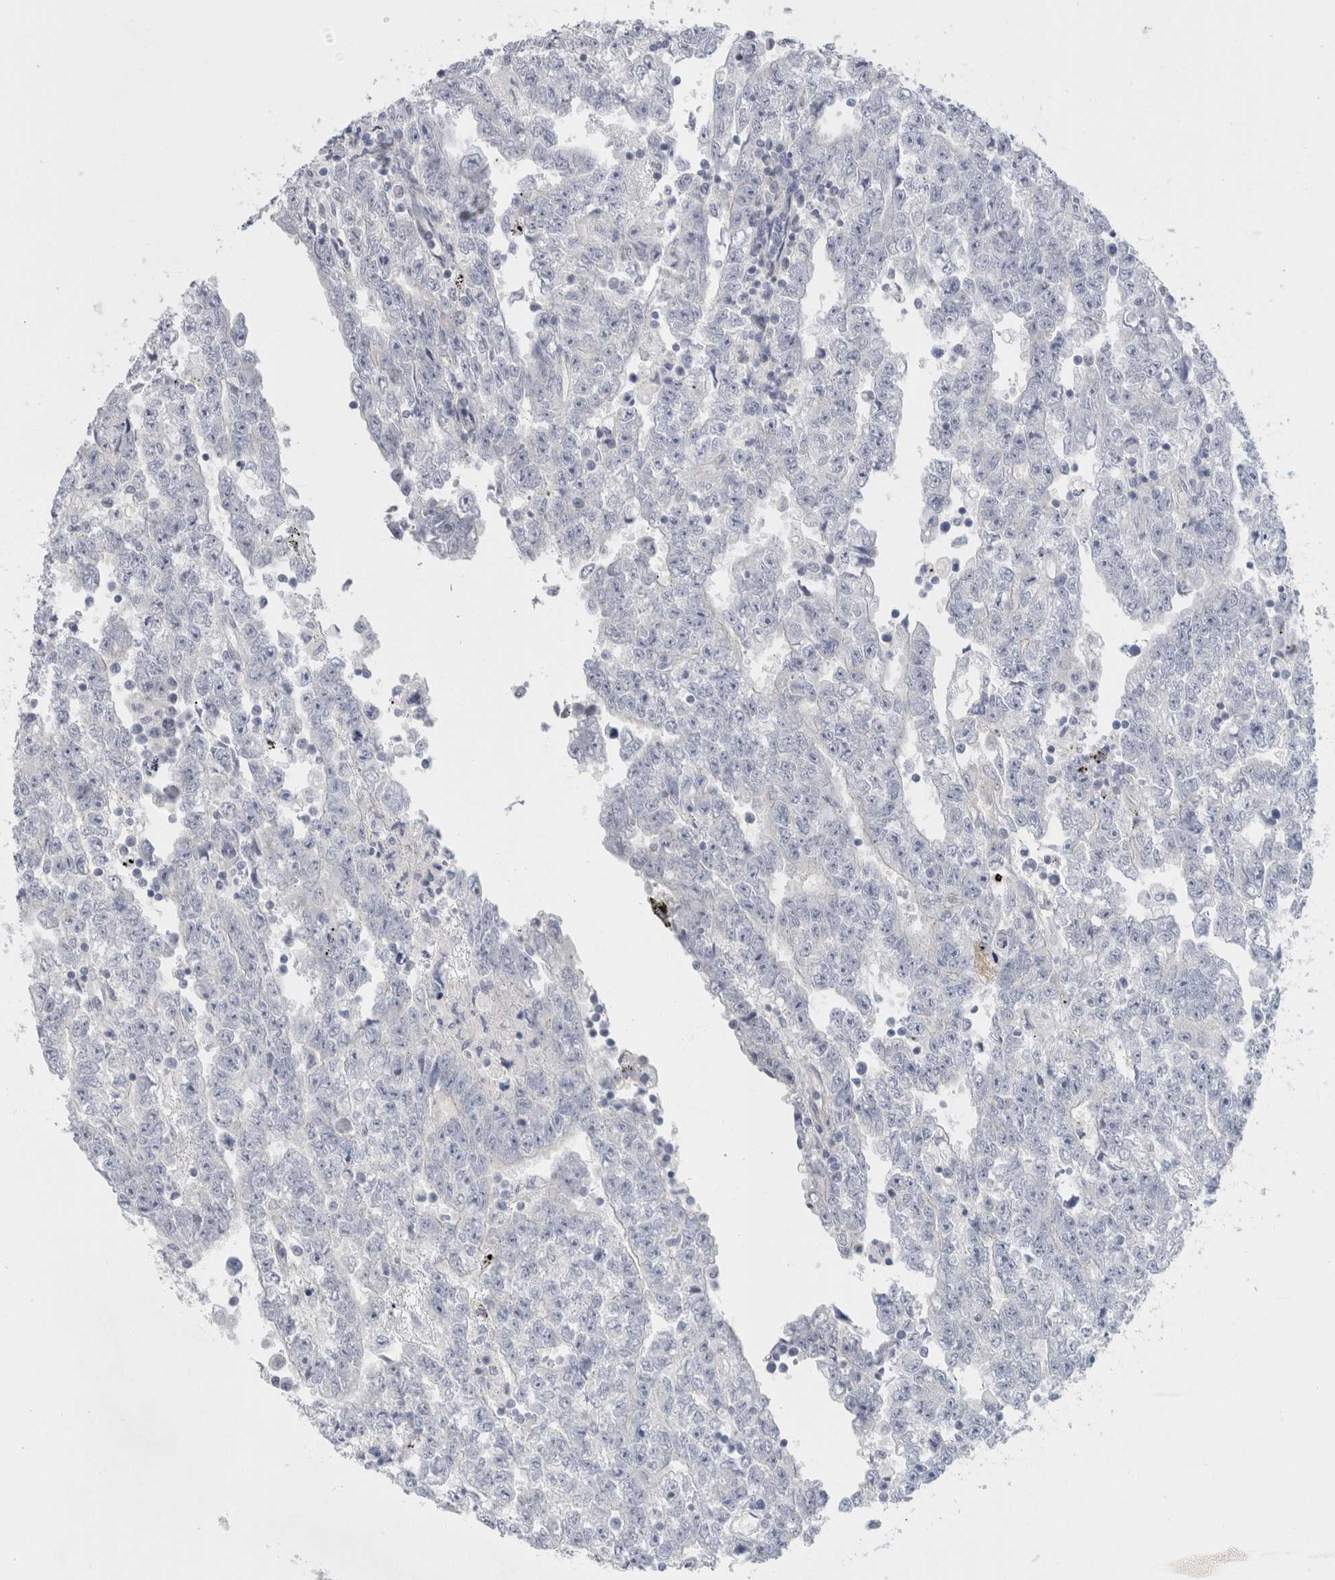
{"staining": {"intensity": "negative", "quantity": "none", "location": "none"}, "tissue": "testis cancer", "cell_type": "Tumor cells", "image_type": "cancer", "snomed": [{"axis": "morphology", "description": "Carcinoma, Embryonal, NOS"}, {"axis": "topography", "description": "Testis"}], "caption": "Testis cancer was stained to show a protein in brown. There is no significant expression in tumor cells. (Stains: DAB immunohistochemistry (IHC) with hematoxylin counter stain, Microscopy: brightfield microscopy at high magnification).", "gene": "CASP6", "patient": {"sex": "male", "age": 25}}